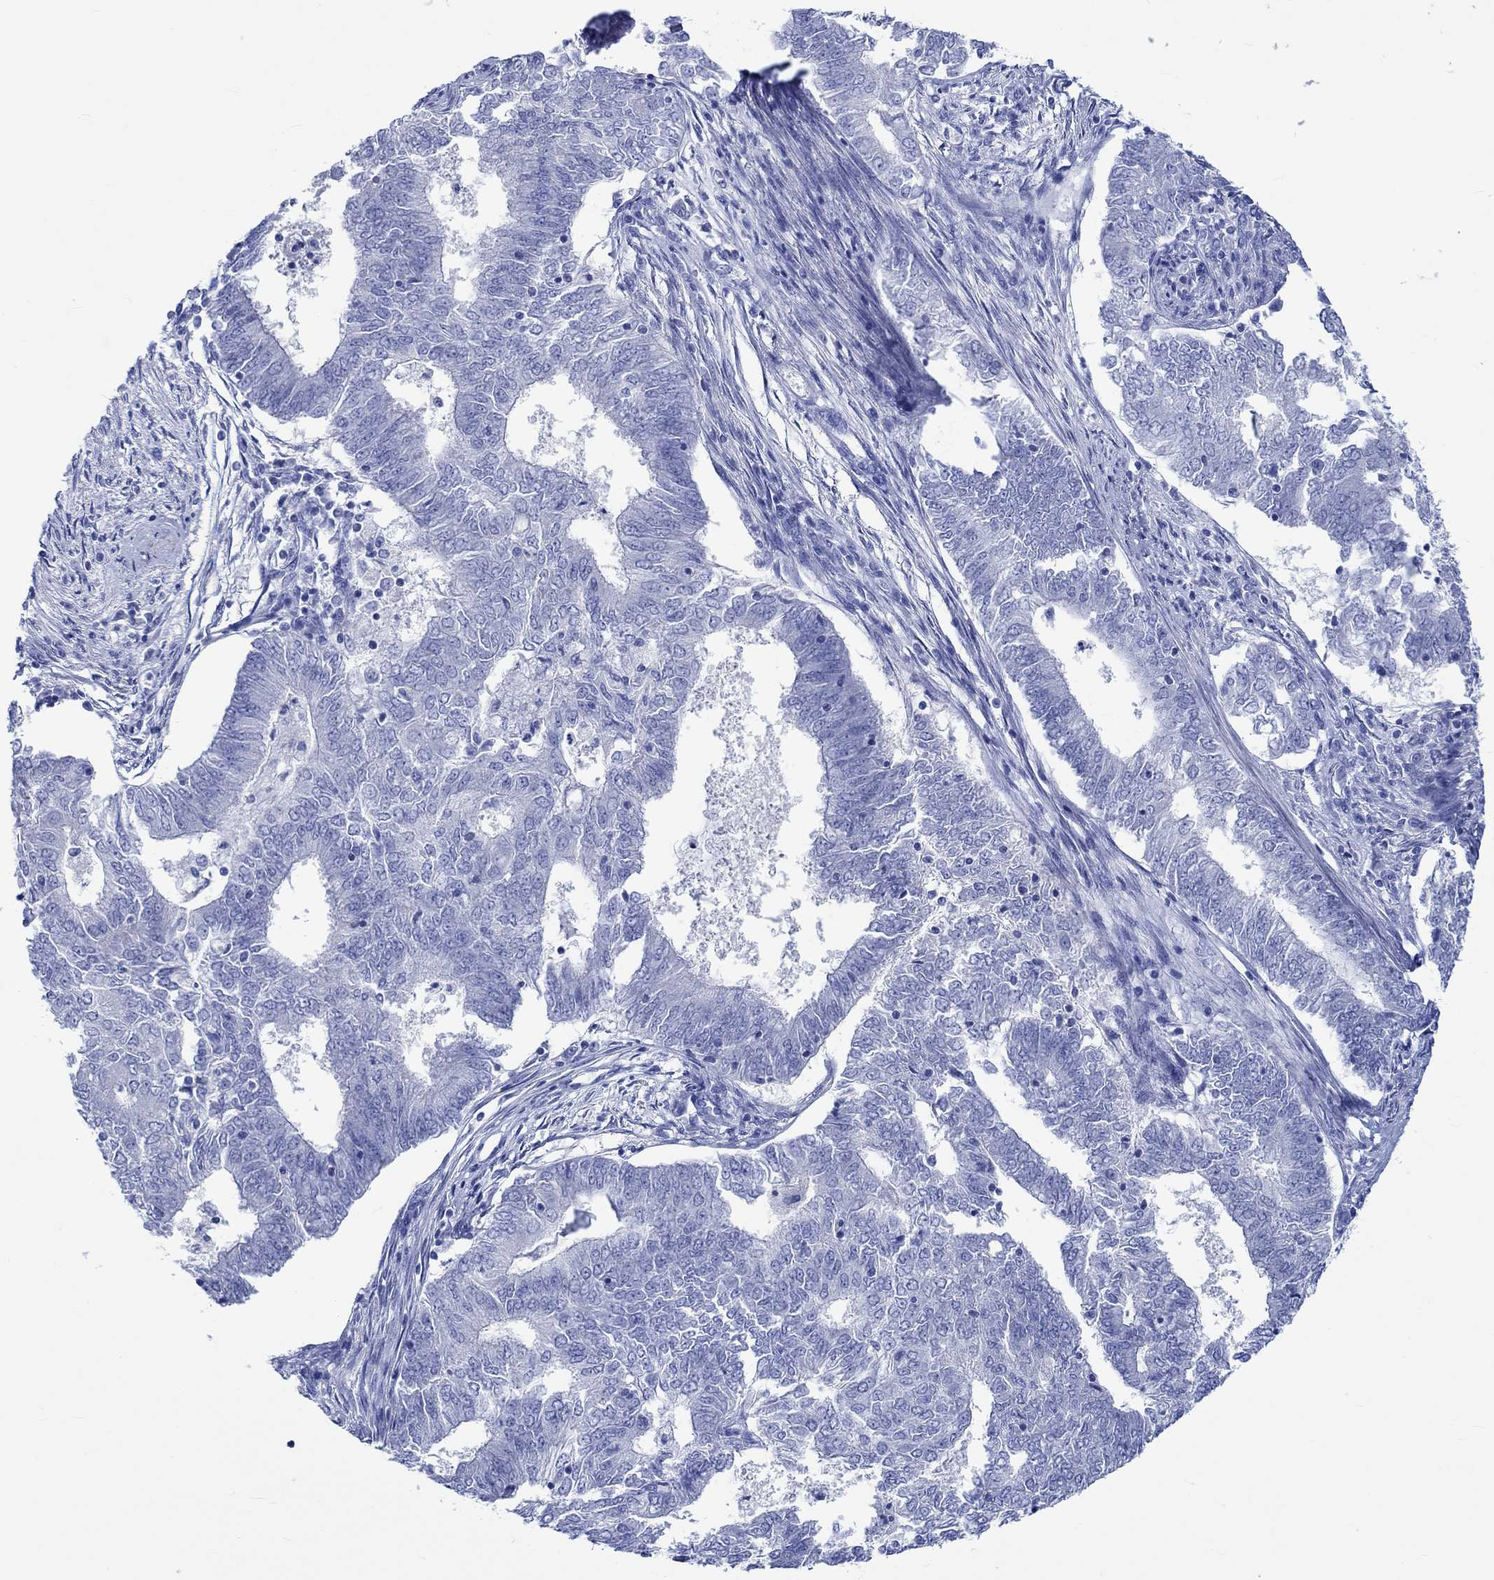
{"staining": {"intensity": "negative", "quantity": "none", "location": "none"}, "tissue": "endometrial cancer", "cell_type": "Tumor cells", "image_type": "cancer", "snomed": [{"axis": "morphology", "description": "Adenocarcinoma, NOS"}, {"axis": "topography", "description": "Endometrium"}], "caption": "Photomicrograph shows no significant protein staining in tumor cells of endometrial cancer (adenocarcinoma).", "gene": "PTPRN2", "patient": {"sex": "female", "age": 62}}